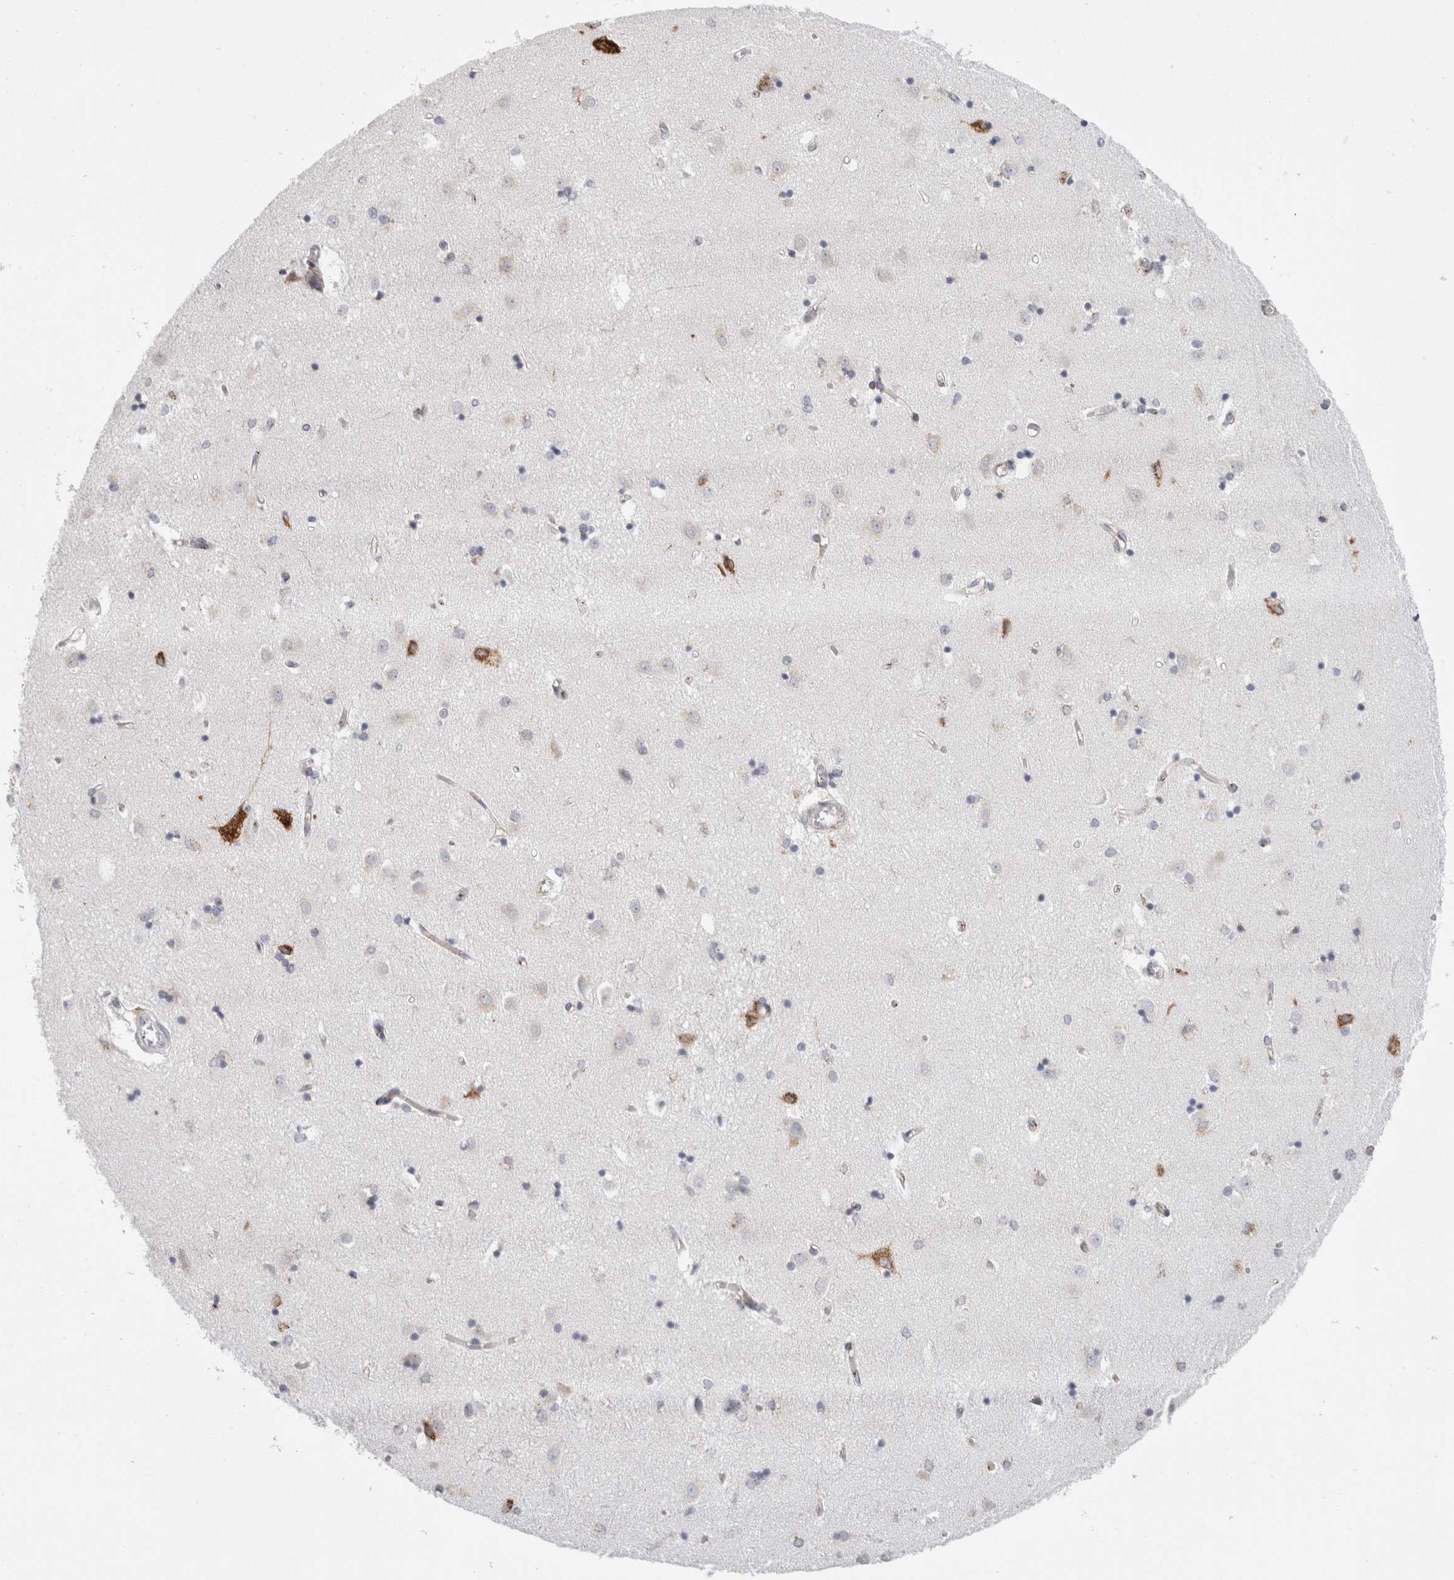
{"staining": {"intensity": "moderate", "quantity": "<25%", "location": "cytoplasmic/membranous"}, "tissue": "caudate", "cell_type": "Glial cells", "image_type": "normal", "snomed": [{"axis": "morphology", "description": "Normal tissue, NOS"}, {"axis": "topography", "description": "Lateral ventricle wall"}], "caption": "Glial cells show low levels of moderate cytoplasmic/membranous staining in approximately <25% of cells in benign human caudate.", "gene": "MCFD2", "patient": {"sex": "male", "age": 45}}